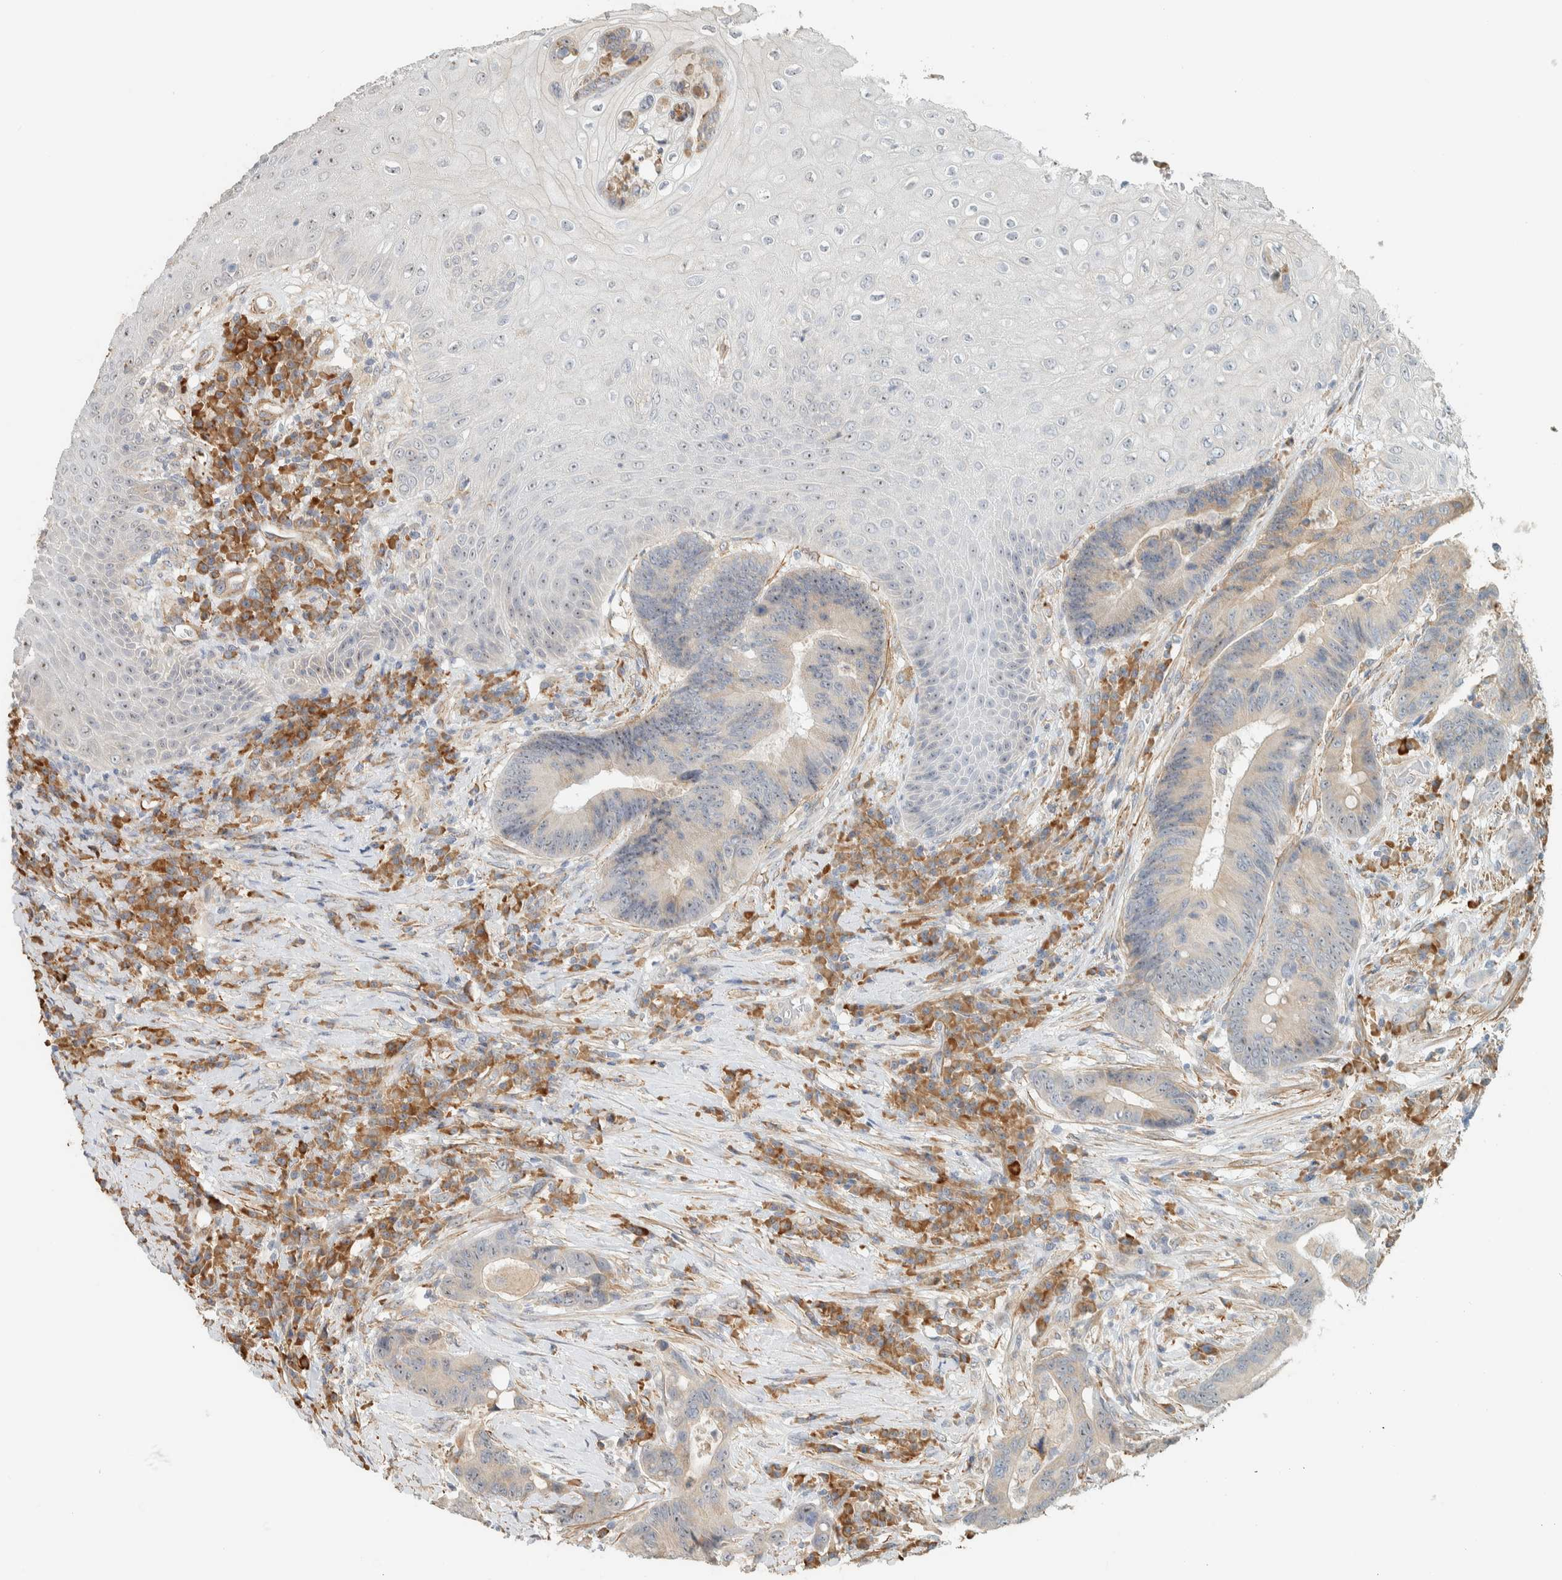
{"staining": {"intensity": "weak", "quantity": "25%-75%", "location": "cytoplasmic/membranous"}, "tissue": "colorectal cancer", "cell_type": "Tumor cells", "image_type": "cancer", "snomed": [{"axis": "morphology", "description": "Adenocarcinoma, NOS"}, {"axis": "topography", "description": "Rectum"}, {"axis": "topography", "description": "Anal"}], "caption": "Colorectal cancer was stained to show a protein in brown. There is low levels of weak cytoplasmic/membranous staining in approximately 25%-75% of tumor cells. Ihc stains the protein in brown and the nuclei are stained blue.", "gene": "KLHL40", "patient": {"sex": "female", "age": 89}}